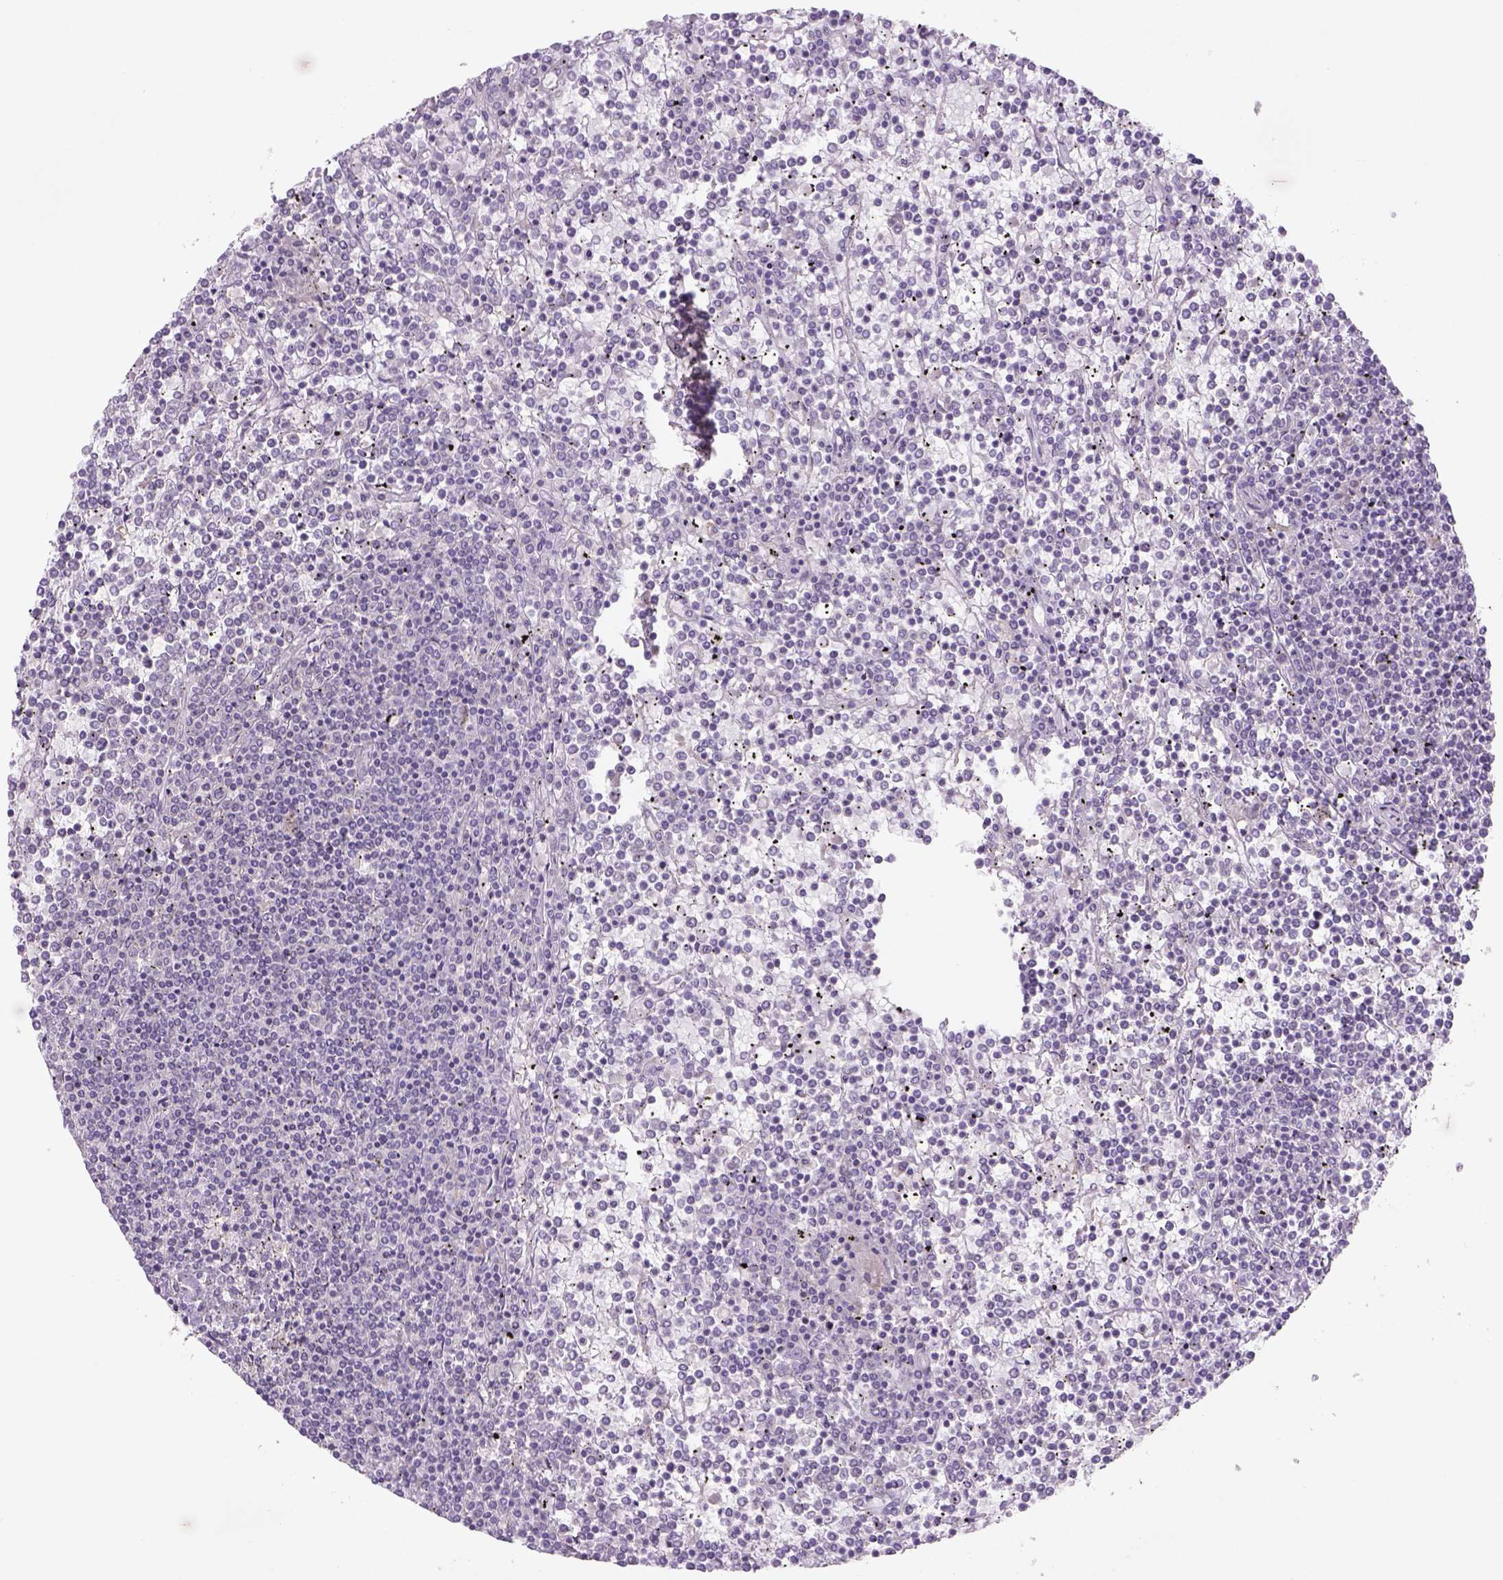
{"staining": {"intensity": "negative", "quantity": "none", "location": "none"}, "tissue": "lymphoma", "cell_type": "Tumor cells", "image_type": "cancer", "snomed": [{"axis": "morphology", "description": "Malignant lymphoma, non-Hodgkin's type, Low grade"}, {"axis": "topography", "description": "Spleen"}], "caption": "Protein analysis of malignant lymphoma, non-Hodgkin's type (low-grade) displays no significant staining in tumor cells. (DAB immunohistochemistry, high magnification).", "gene": "NAALAD2", "patient": {"sex": "female", "age": 19}}